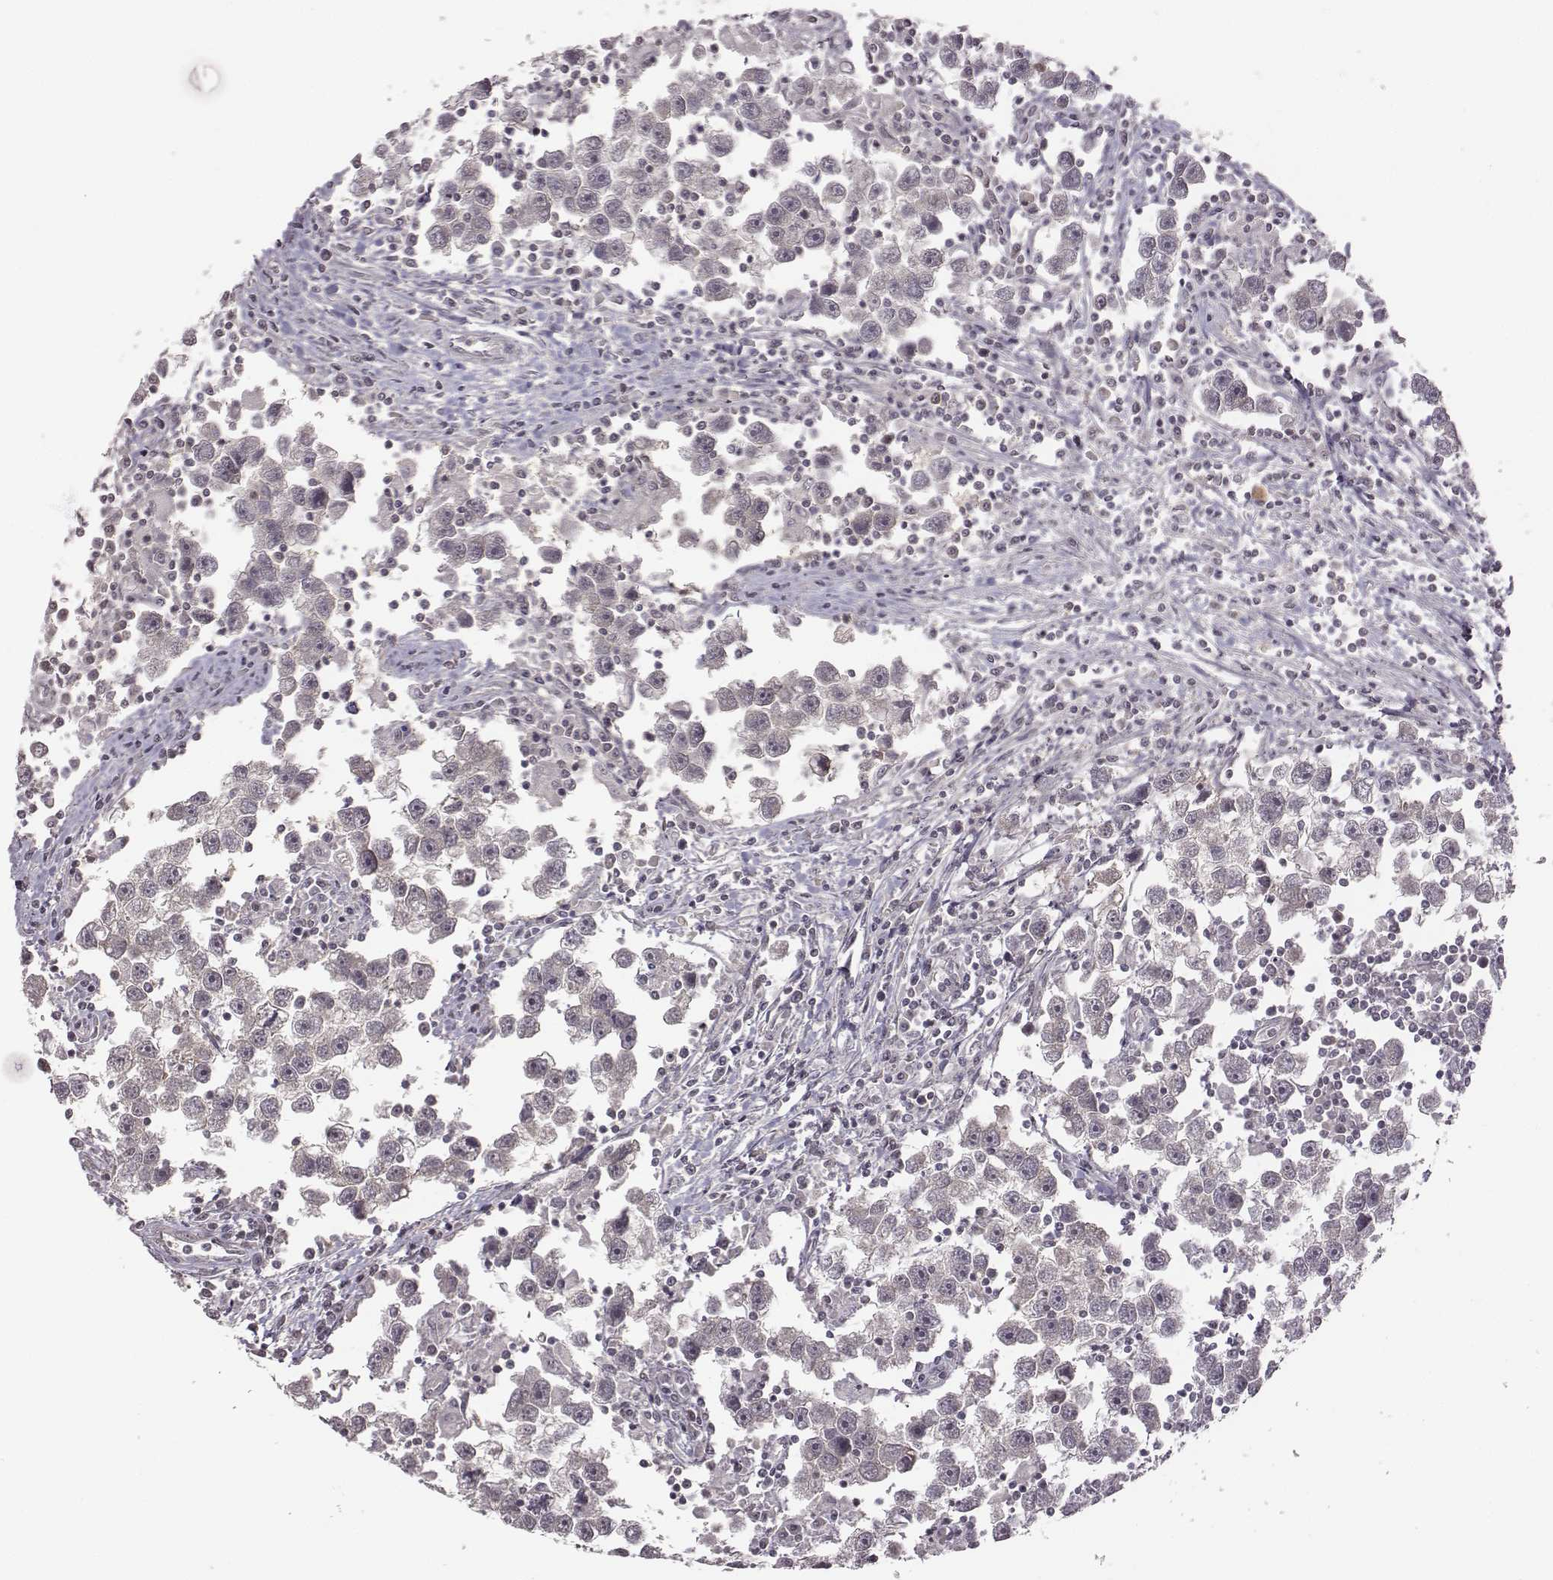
{"staining": {"intensity": "negative", "quantity": "none", "location": "none"}, "tissue": "testis cancer", "cell_type": "Tumor cells", "image_type": "cancer", "snomed": [{"axis": "morphology", "description": "Seminoma, NOS"}, {"axis": "topography", "description": "Testis"}], "caption": "High magnification brightfield microscopy of testis seminoma stained with DAB (brown) and counterstained with hematoxylin (blue): tumor cells show no significant positivity.", "gene": "GRM4", "patient": {"sex": "male", "age": 30}}